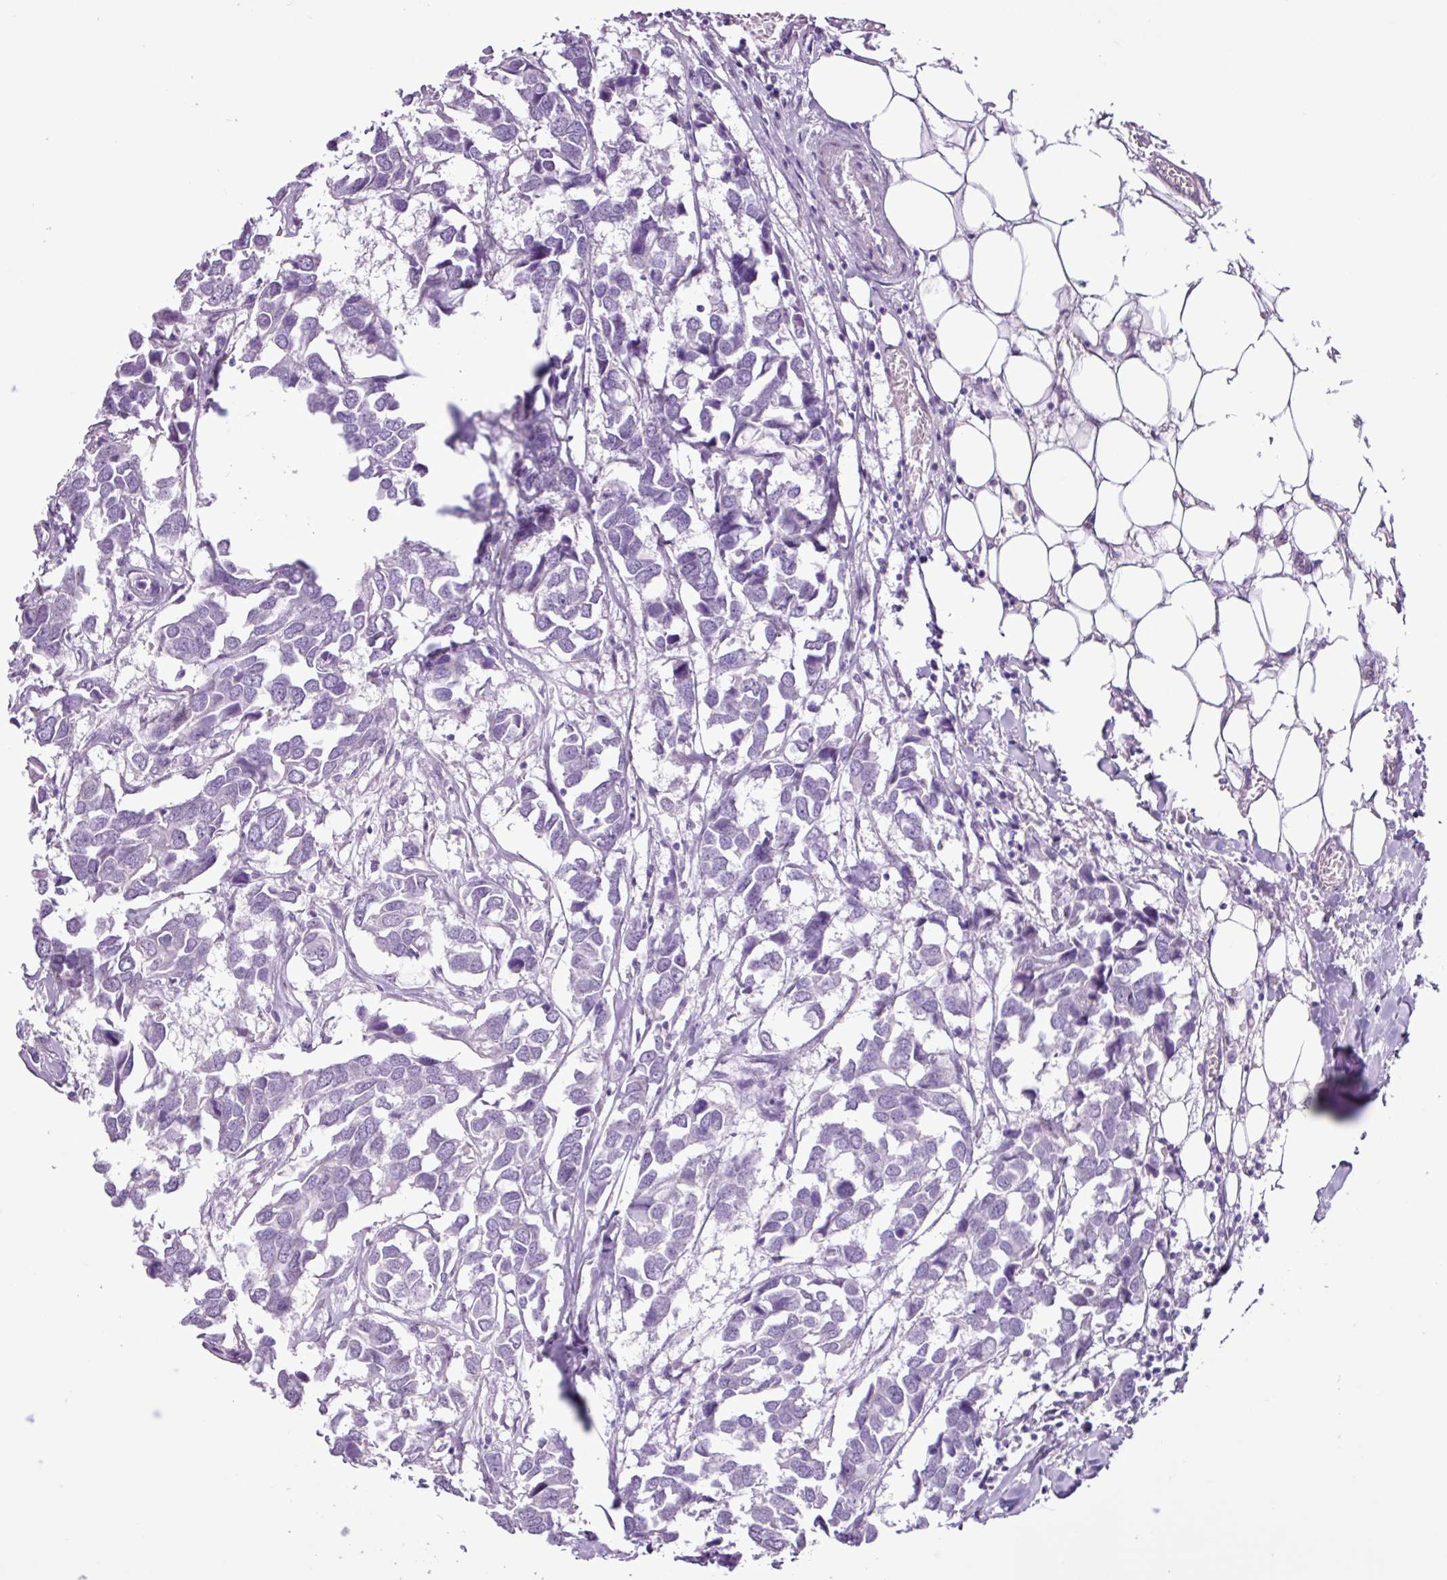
{"staining": {"intensity": "negative", "quantity": "none", "location": "none"}, "tissue": "breast cancer", "cell_type": "Tumor cells", "image_type": "cancer", "snomed": [{"axis": "morphology", "description": "Duct carcinoma"}, {"axis": "topography", "description": "Breast"}], "caption": "Immunohistochemical staining of intraductal carcinoma (breast) shows no significant staining in tumor cells.", "gene": "PGR", "patient": {"sex": "female", "age": 83}}